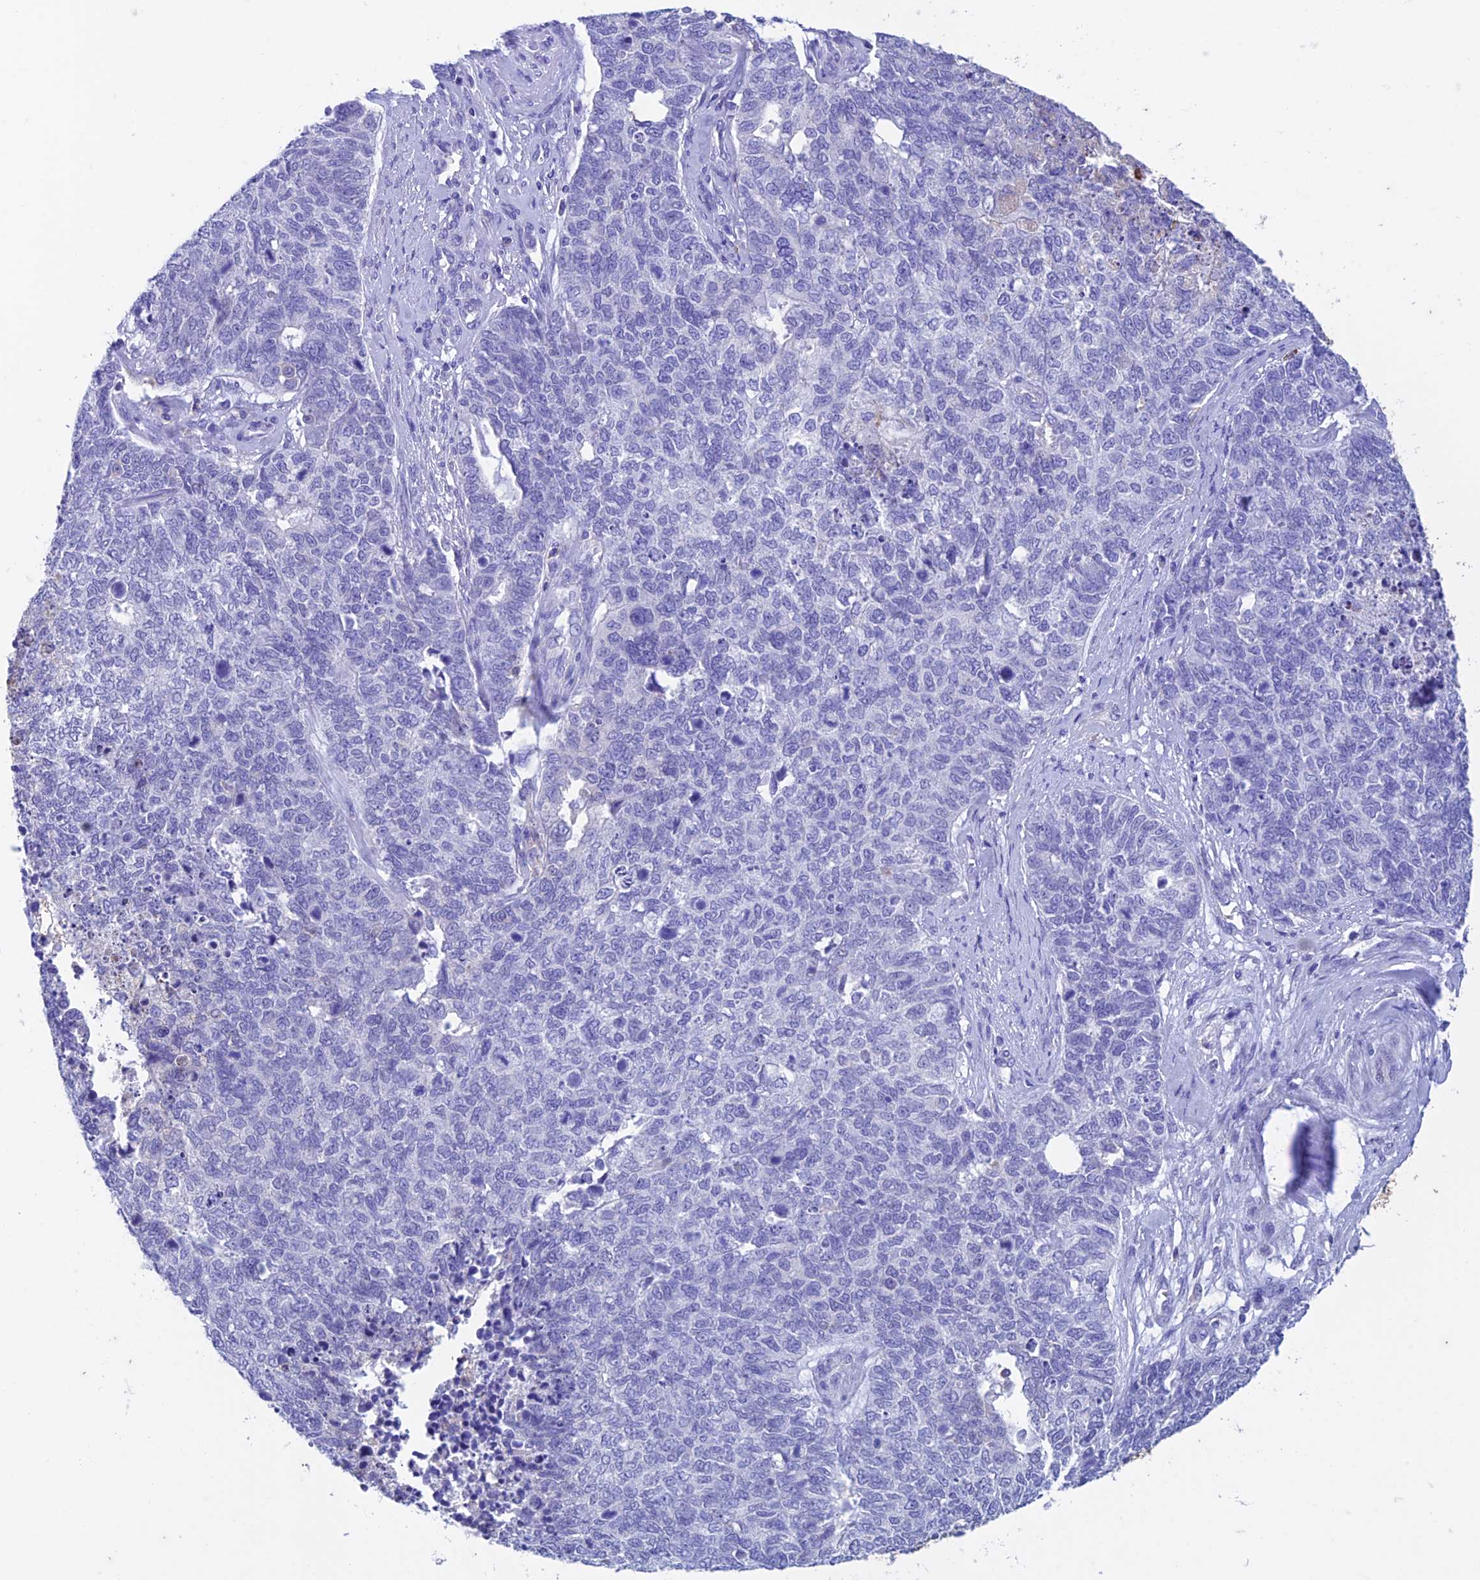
{"staining": {"intensity": "negative", "quantity": "none", "location": "none"}, "tissue": "cervical cancer", "cell_type": "Tumor cells", "image_type": "cancer", "snomed": [{"axis": "morphology", "description": "Squamous cell carcinoma, NOS"}, {"axis": "topography", "description": "Cervix"}], "caption": "There is no significant staining in tumor cells of cervical cancer. Brightfield microscopy of immunohistochemistry stained with DAB (brown) and hematoxylin (blue), captured at high magnification.", "gene": "FGF7", "patient": {"sex": "female", "age": 63}}